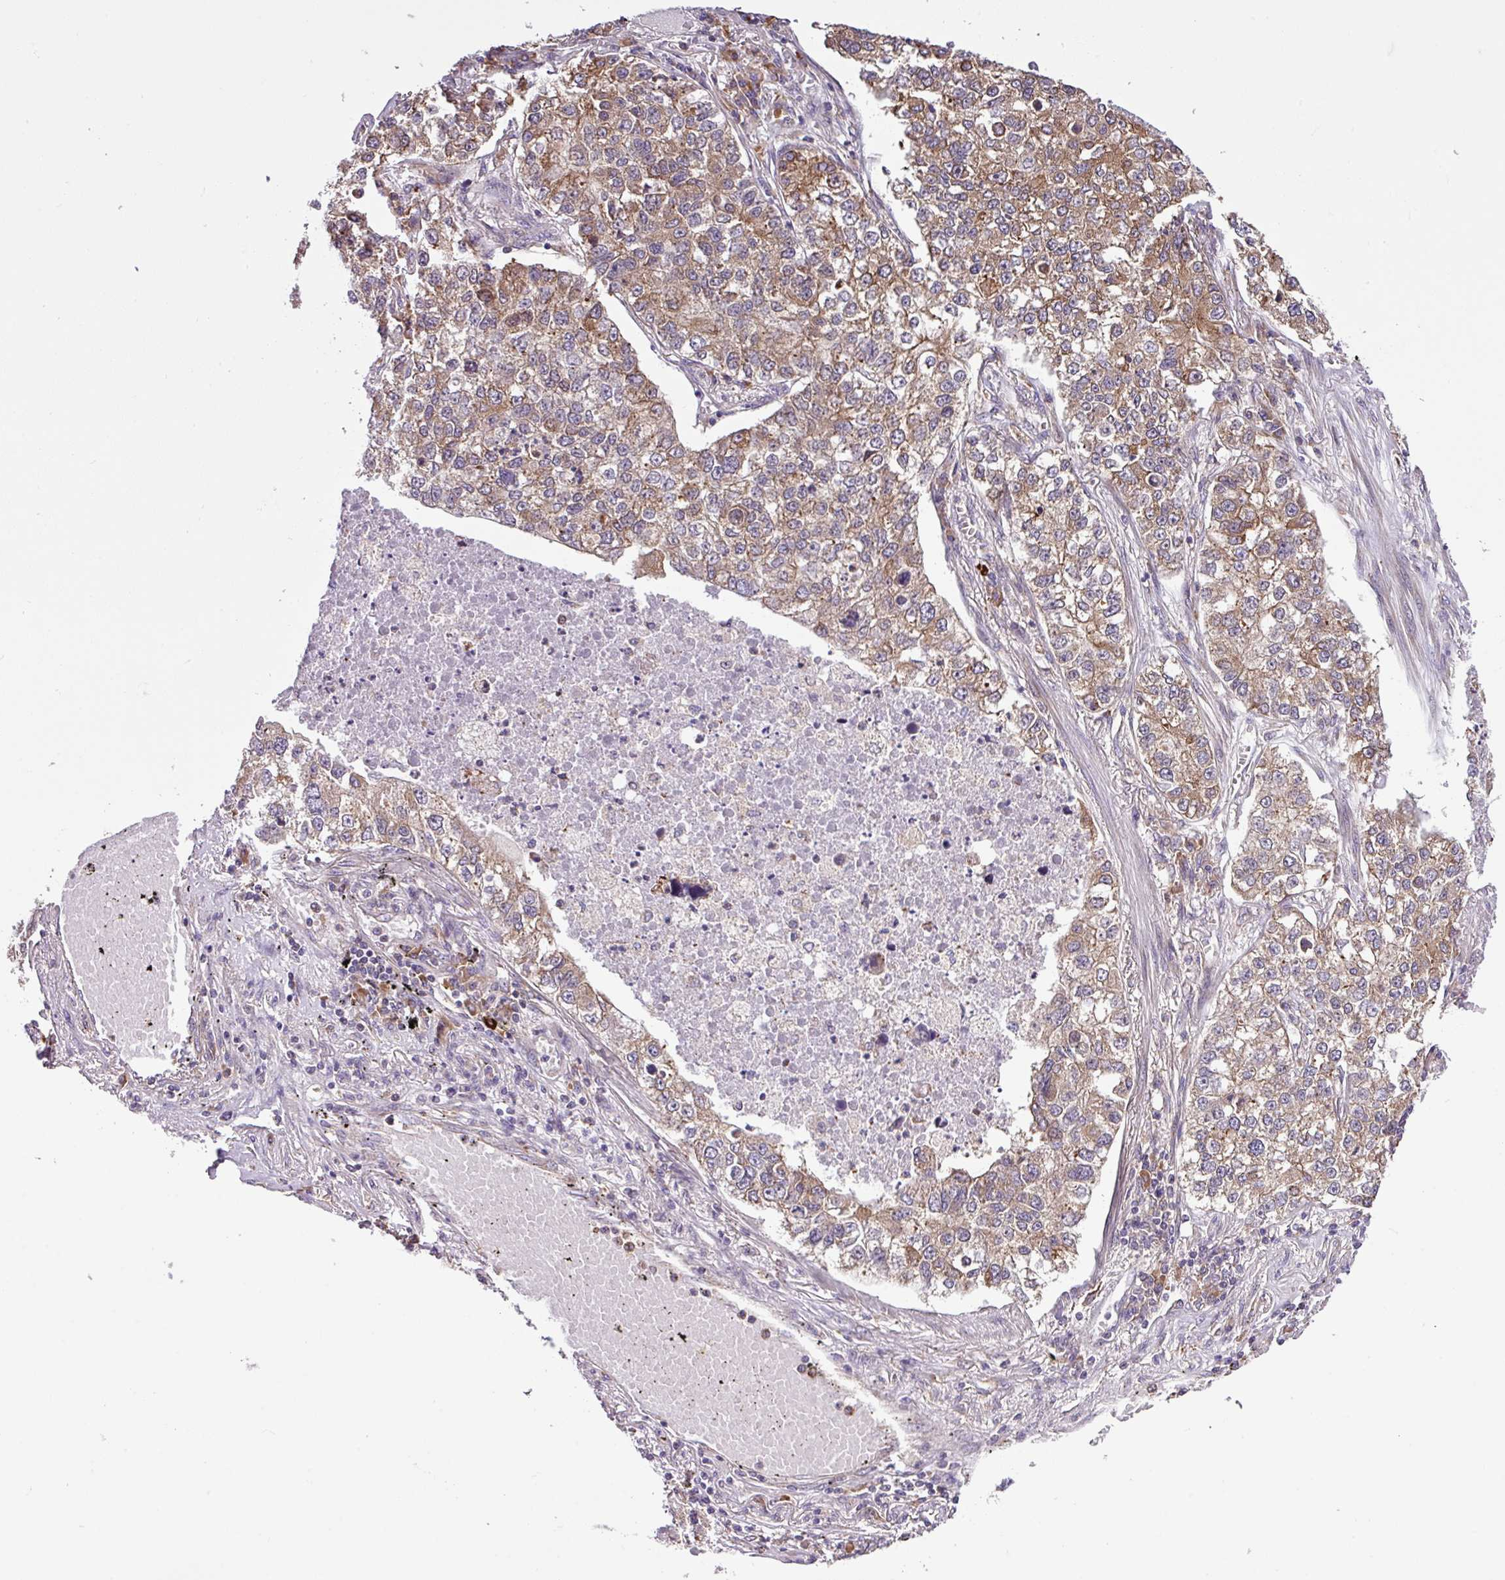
{"staining": {"intensity": "moderate", "quantity": ">75%", "location": "cytoplasmic/membranous"}, "tissue": "lung cancer", "cell_type": "Tumor cells", "image_type": "cancer", "snomed": [{"axis": "morphology", "description": "Adenocarcinoma, NOS"}, {"axis": "topography", "description": "Lung"}], "caption": "The micrograph displays staining of lung cancer (adenocarcinoma), revealing moderate cytoplasmic/membranous protein expression (brown color) within tumor cells. (DAB (3,3'-diaminobenzidine) IHC with brightfield microscopy, high magnification).", "gene": "DLGAP4", "patient": {"sex": "male", "age": 49}}